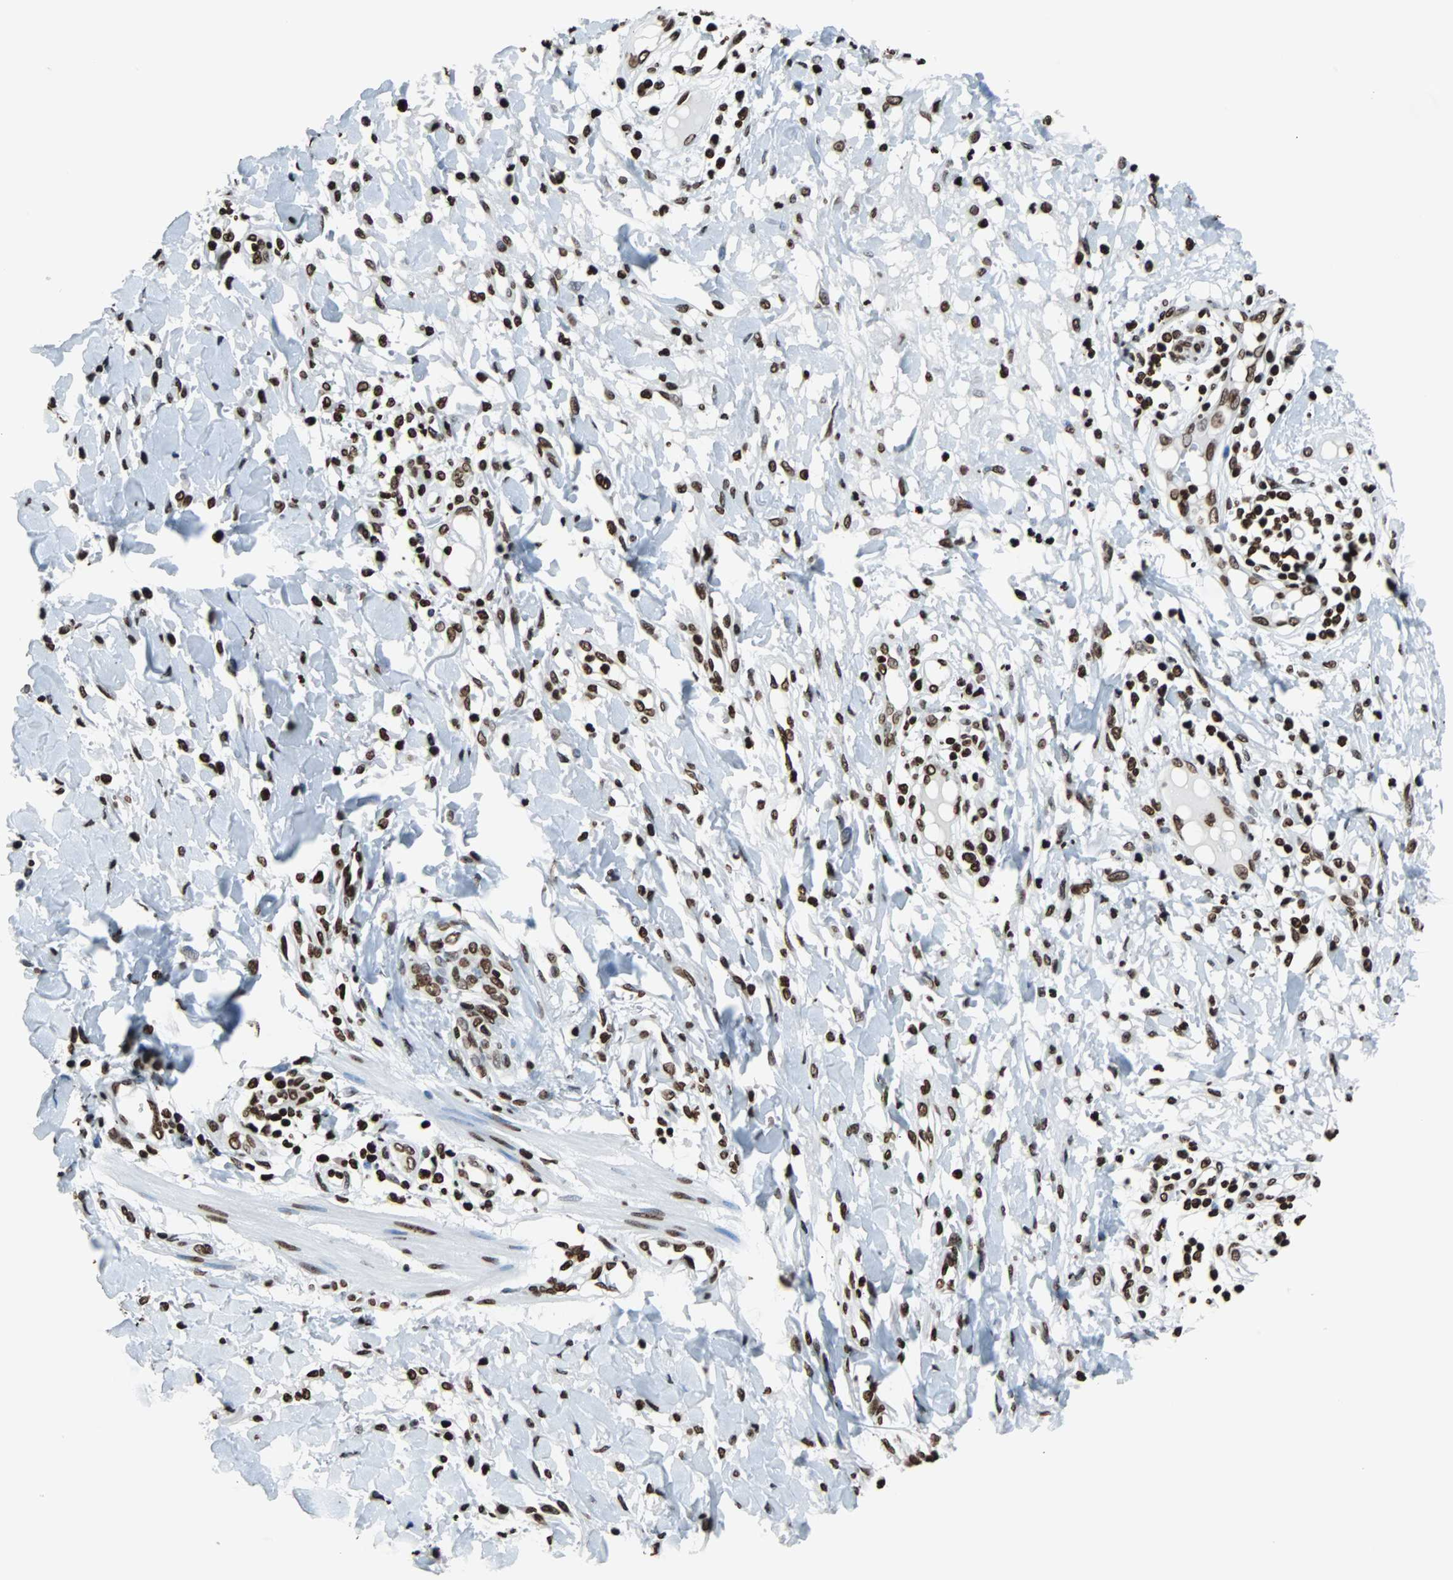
{"staining": {"intensity": "strong", "quantity": ">75%", "location": "nuclear"}, "tissue": "skin cancer", "cell_type": "Tumor cells", "image_type": "cancer", "snomed": [{"axis": "morphology", "description": "Squamous cell carcinoma, NOS"}, {"axis": "topography", "description": "Skin"}], "caption": "Human squamous cell carcinoma (skin) stained with a protein marker shows strong staining in tumor cells.", "gene": "H2BC18", "patient": {"sex": "female", "age": 78}}